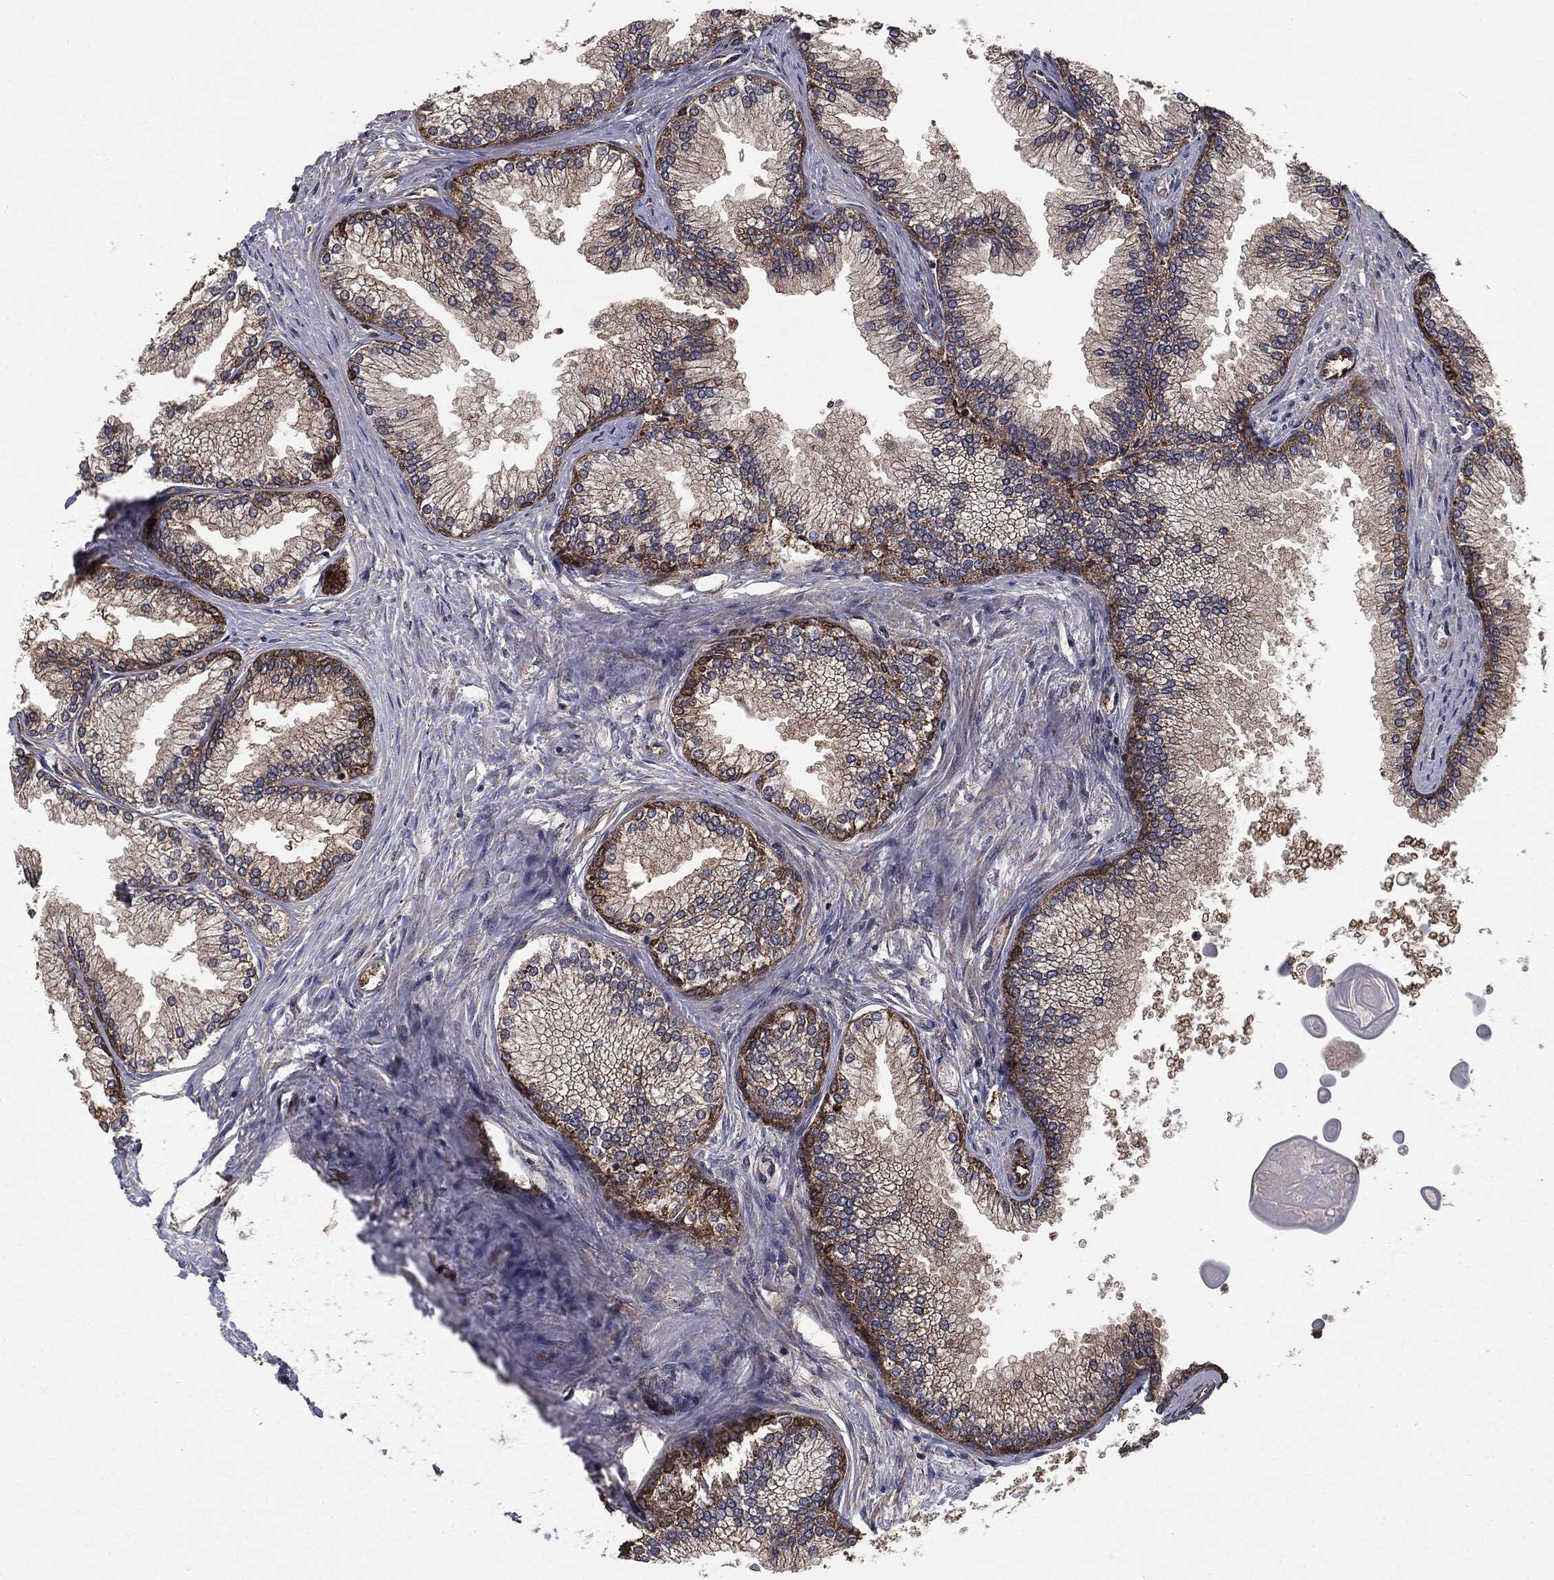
{"staining": {"intensity": "strong", "quantity": "25%-75%", "location": "cytoplasmic/membranous"}, "tissue": "prostate", "cell_type": "Glandular cells", "image_type": "normal", "snomed": [{"axis": "morphology", "description": "Normal tissue, NOS"}, {"axis": "topography", "description": "Prostate"}], "caption": "Strong cytoplasmic/membranous staining is identified in about 25%-75% of glandular cells in normal prostate.", "gene": "NME1", "patient": {"sex": "male", "age": 72}}